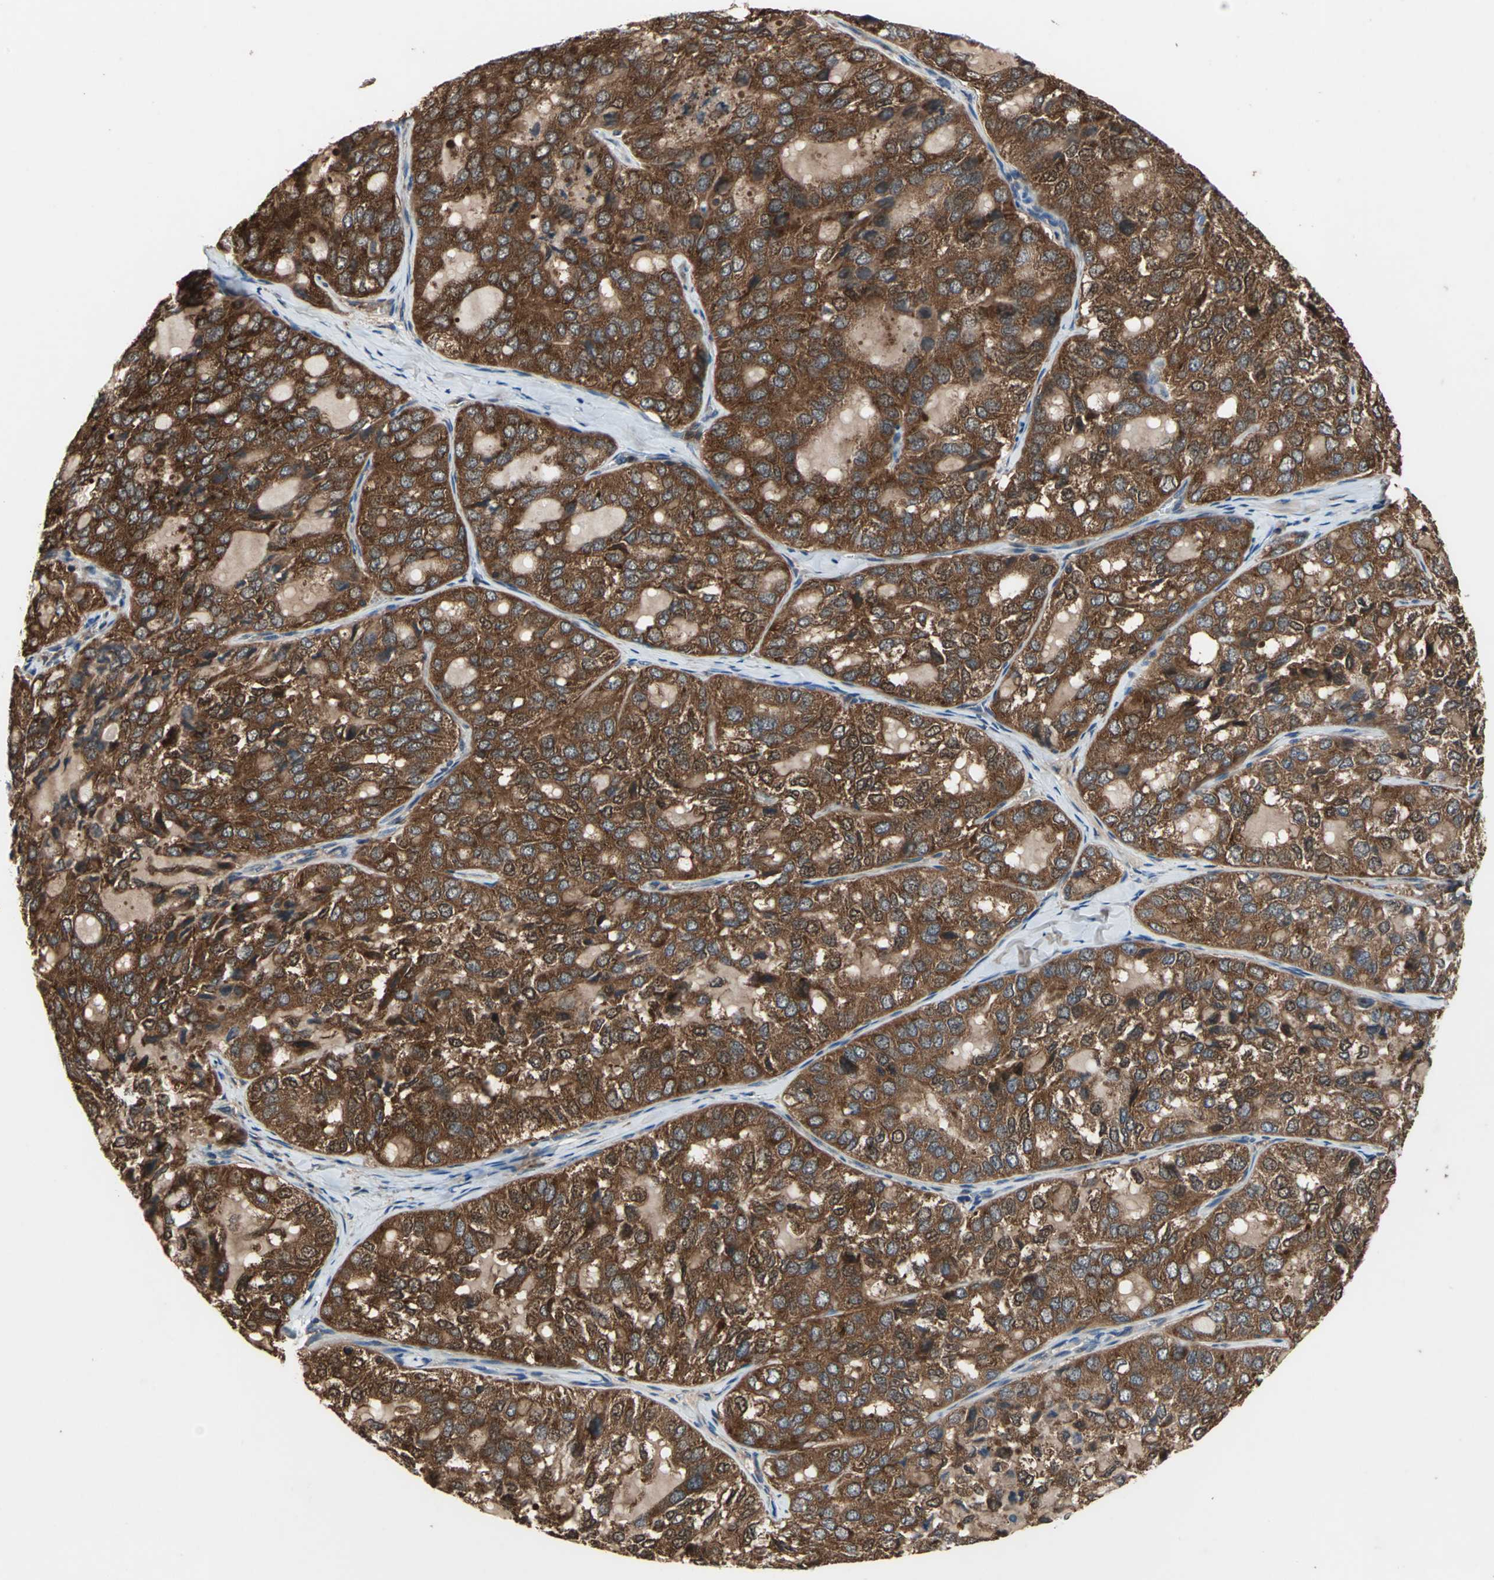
{"staining": {"intensity": "strong", "quantity": ">75%", "location": "cytoplasmic/membranous"}, "tissue": "thyroid cancer", "cell_type": "Tumor cells", "image_type": "cancer", "snomed": [{"axis": "morphology", "description": "Follicular adenoma carcinoma, NOS"}, {"axis": "topography", "description": "Thyroid gland"}], "caption": "High-magnification brightfield microscopy of thyroid cancer (follicular adenoma carcinoma) stained with DAB (brown) and counterstained with hematoxylin (blue). tumor cells exhibit strong cytoplasmic/membranous positivity is seen in approximately>75% of cells. (DAB (3,3'-diaminobenzidine) IHC, brown staining for protein, blue staining for nuclei).", "gene": "CAPN1", "patient": {"sex": "male", "age": 75}}